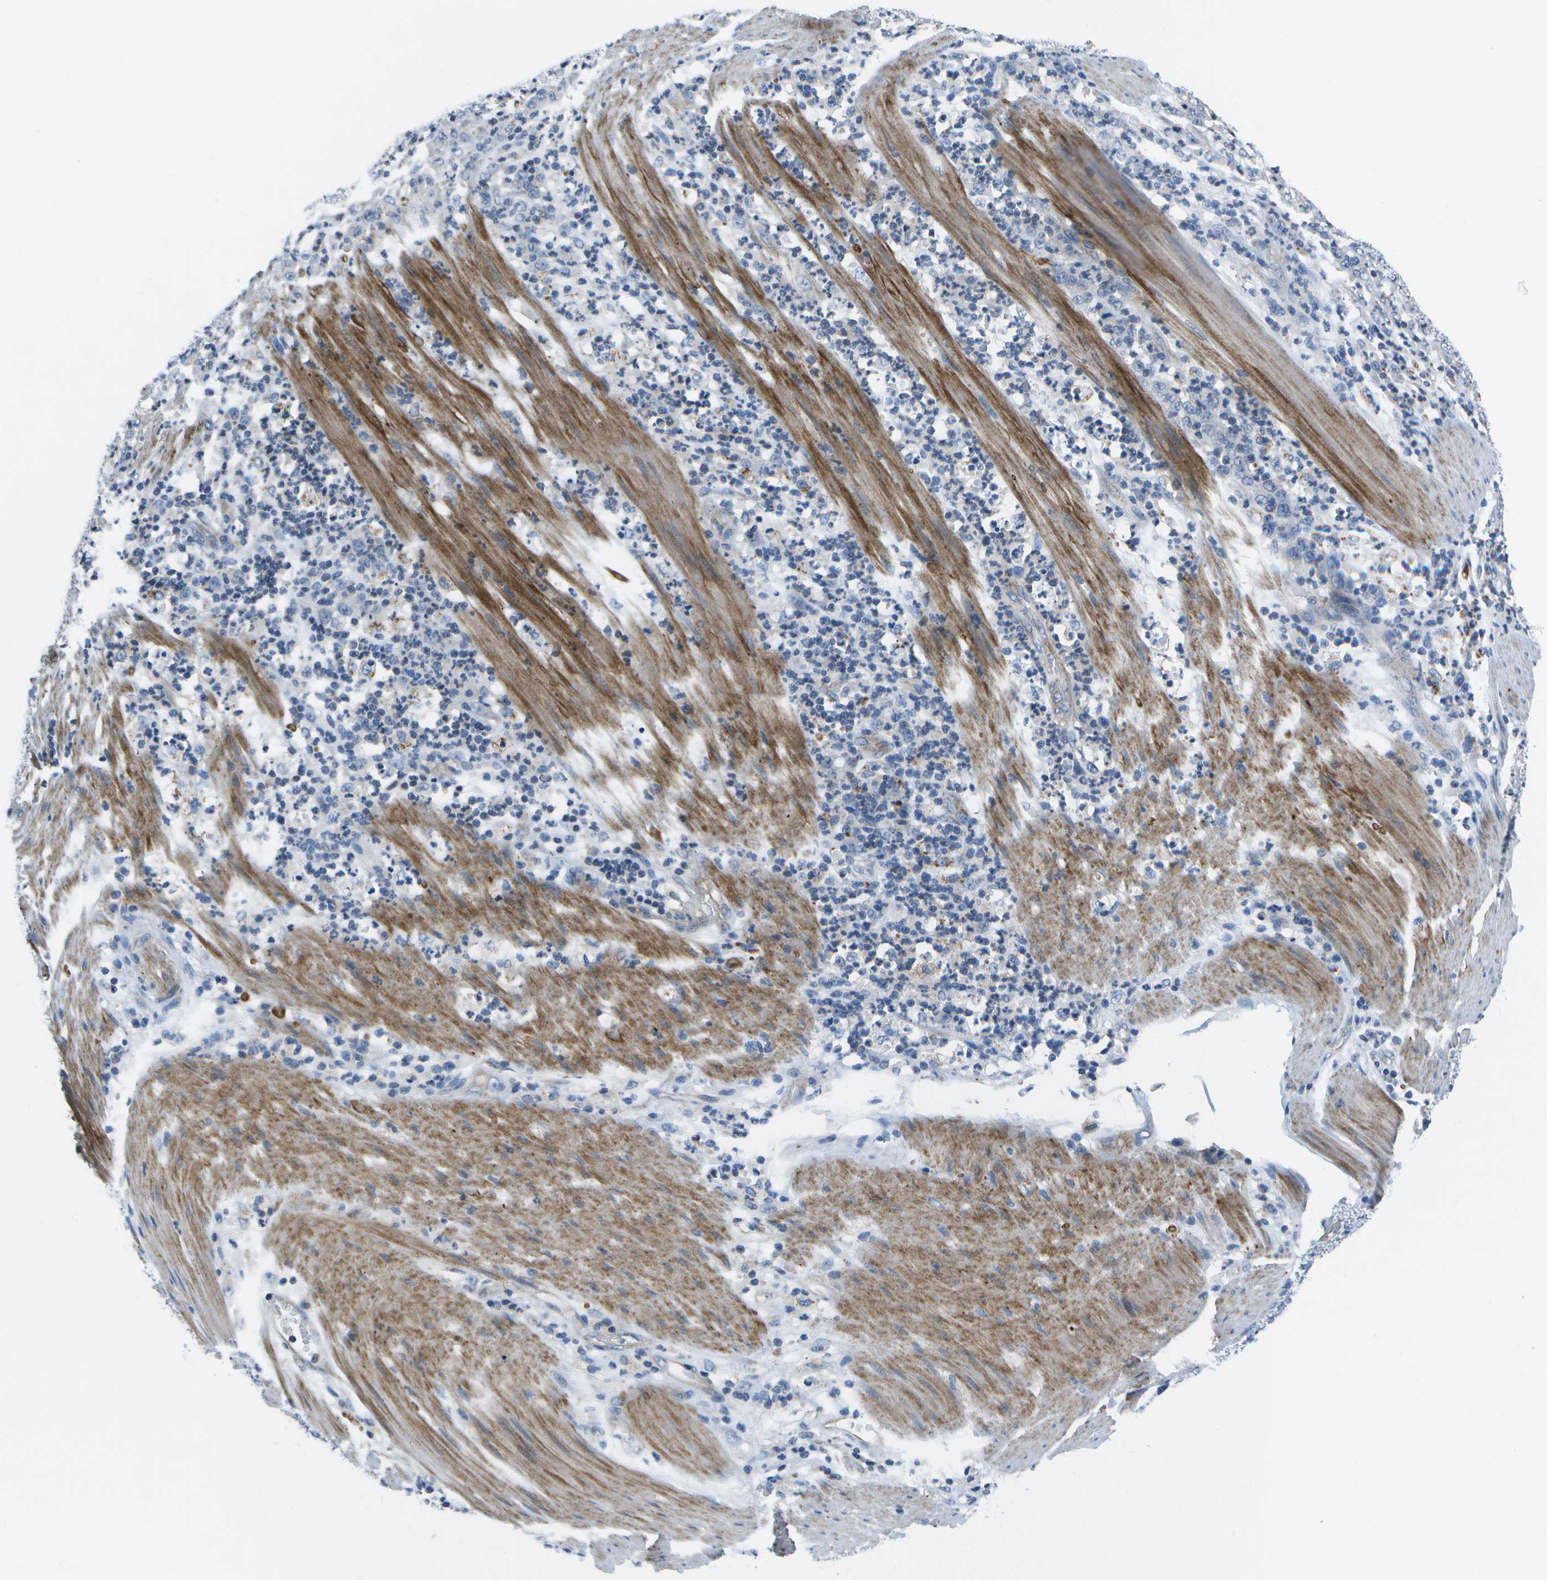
{"staining": {"intensity": "negative", "quantity": "none", "location": "none"}, "tissue": "stomach cancer", "cell_type": "Tumor cells", "image_type": "cancer", "snomed": [{"axis": "morphology", "description": "Adenocarcinoma, NOS"}, {"axis": "topography", "description": "Stomach, lower"}], "caption": "Adenocarcinoma (stomach) was stained to show a protein in brown. There is no significant staining in tumor cells. (Brightfield microscopy of DAB immunohistochemistry at high magnification).", "gene": "DCT", "patient": {"sex": "female", "age": 71}}